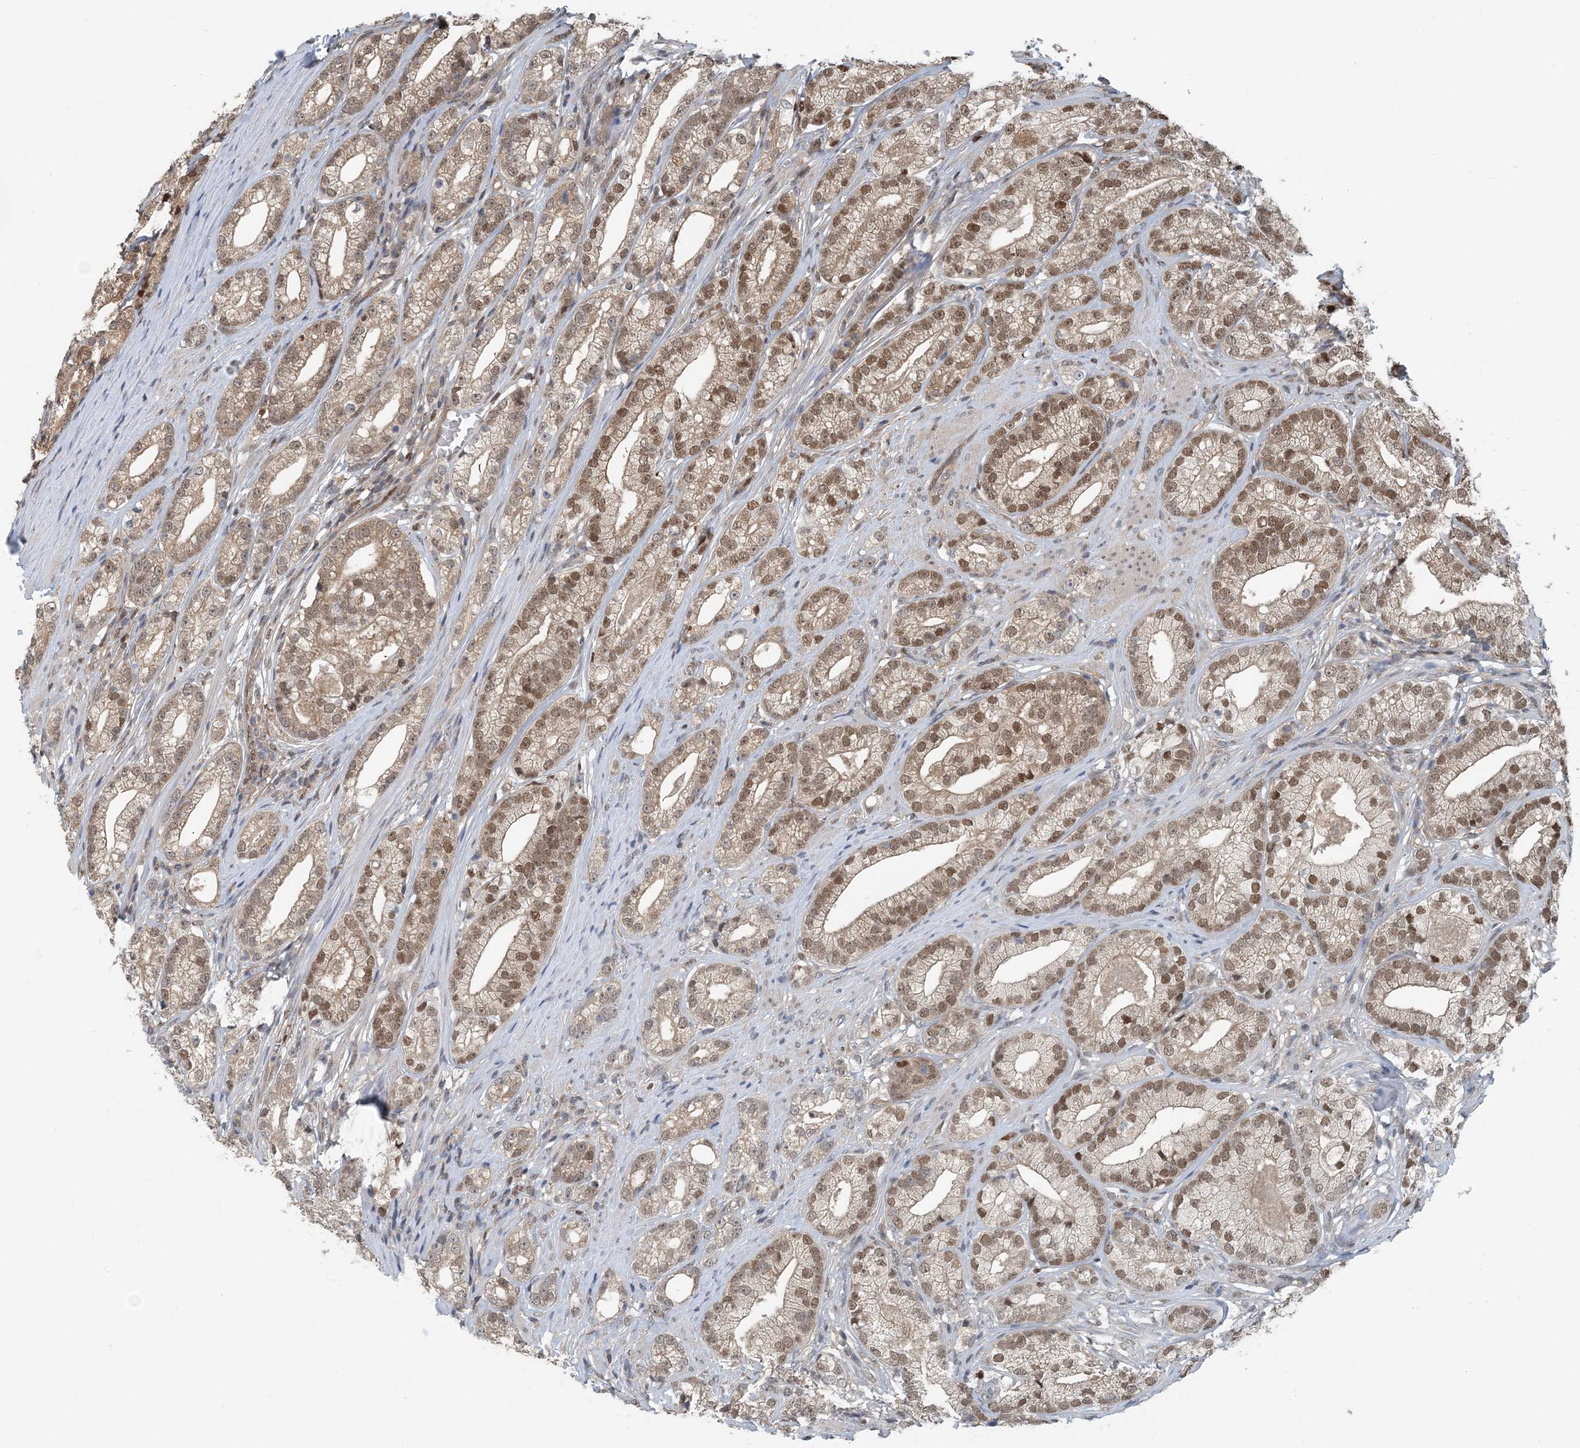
{"staining": {"intensity": "moderate", "quantity": ">75%", "location": "cytoplasmic/membranous,nuclear"}, "tissue": "prostate cancer", "cell_type": "Tumor cells", "image_type": "cancer", "snomed": [{"axis": "morphology", "description": "Adenocarcinoma, High grade"}, {"axis": "topography", "description": "Prostate"}], "caption": "Immunohistochemical staining of human prostate cancer reveals medium levels of moderate cytoplasmic/membranous and nuclear positivity in about >75% of tumor cells.", "gene": "HIKESHI", "patient": {"sex": "male", "age": 69}}